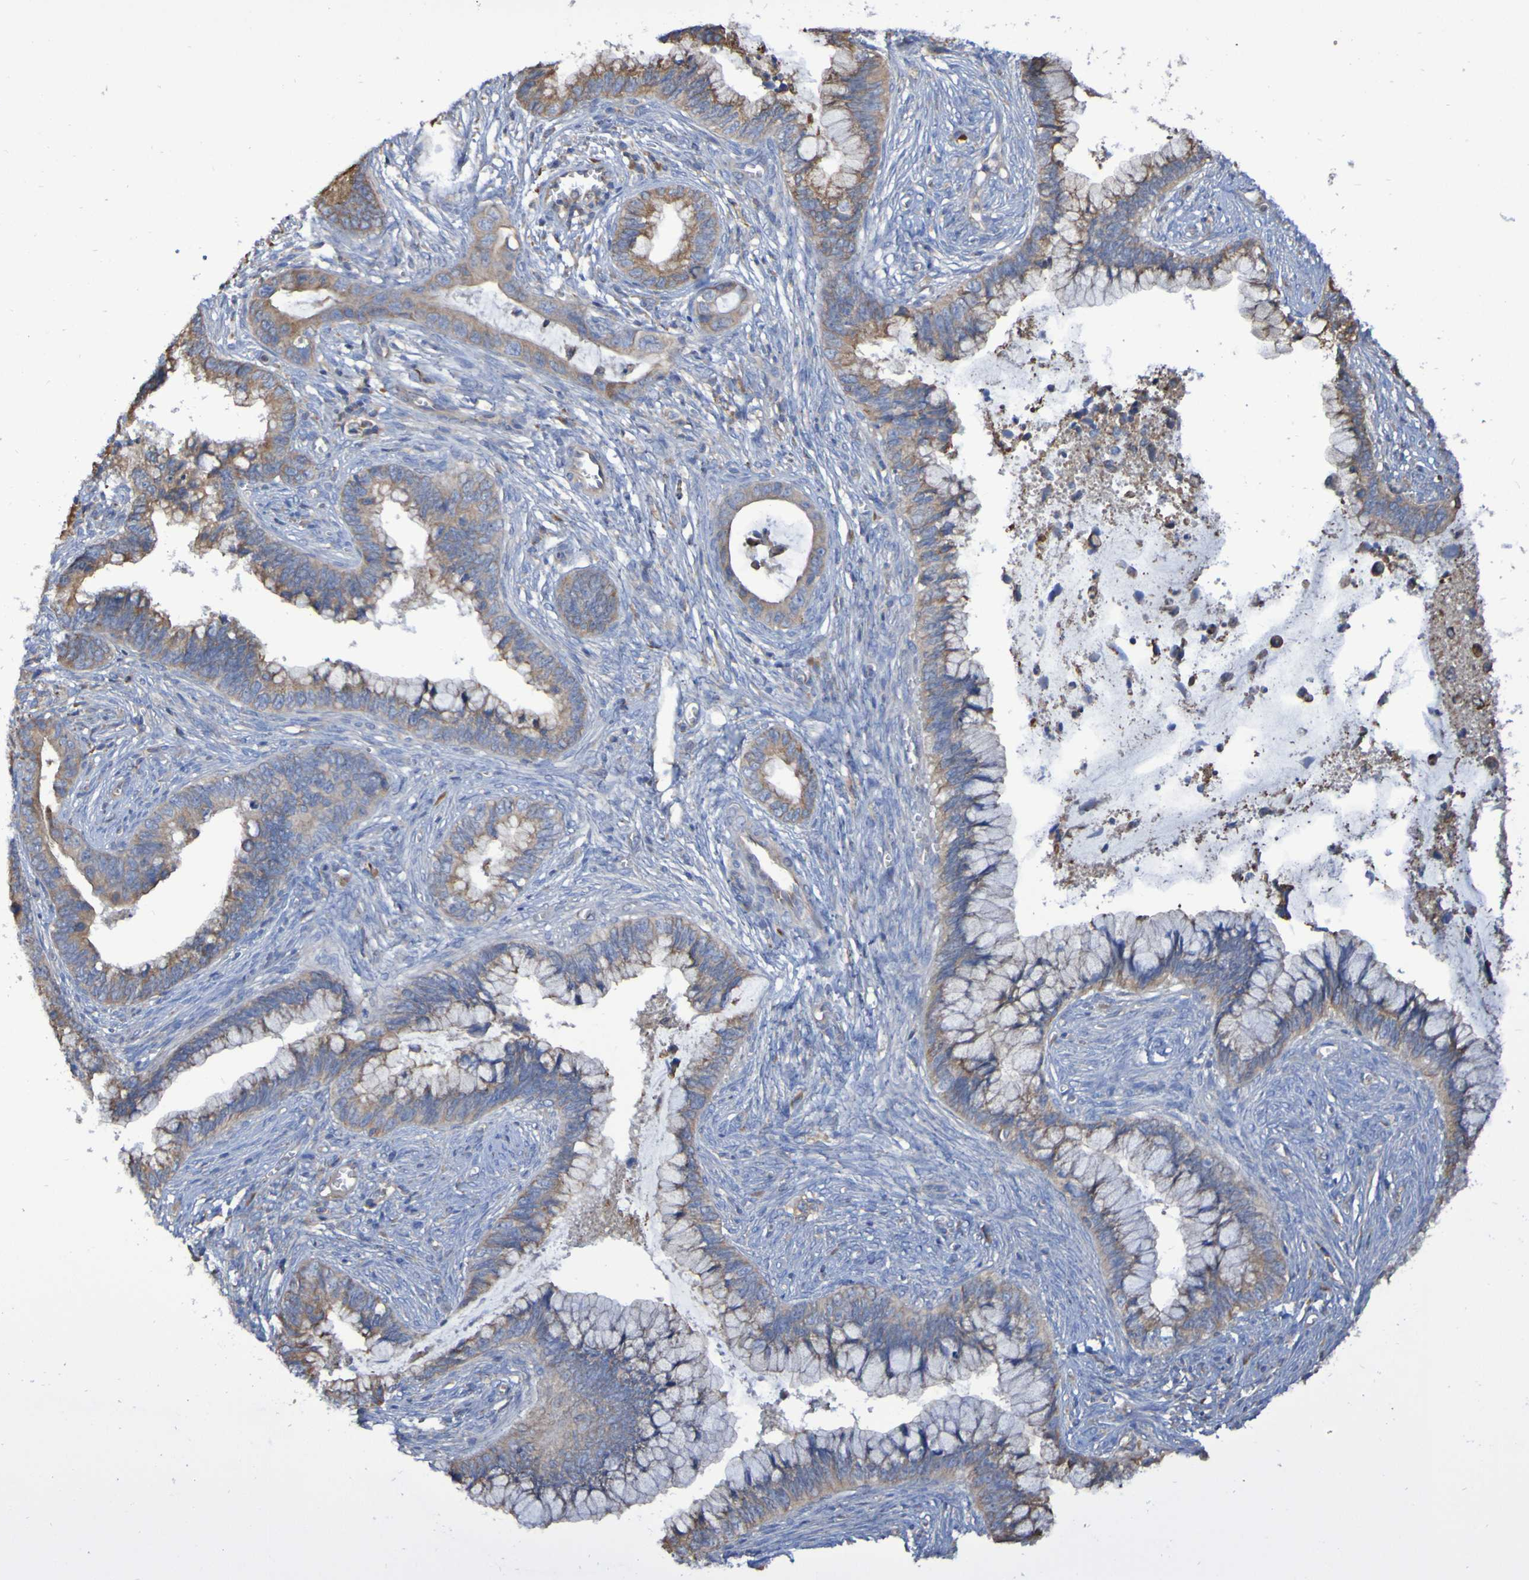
{"staining": {"intensity": "moderate", "quantity": ">75%", "location": "cytoplasmic/membranous"}, "tissue": "cervical cancer", "cell_type": "Tumor cells", "image_type": "cancer", "snomed": [{"axis": "morphology", "description": "Adenocarcinoma, NOS"}, {"axis": "topography", "description": "Cervix"}], "caption": "This image demonstrates IHC staining of cervical adenocarcinoma, with medium moderate cytoplasmic/membranous staining in about >75% of tumor cells.", "gene": "SYNJ1", "patient": {"sex": "female", "age": 44}}